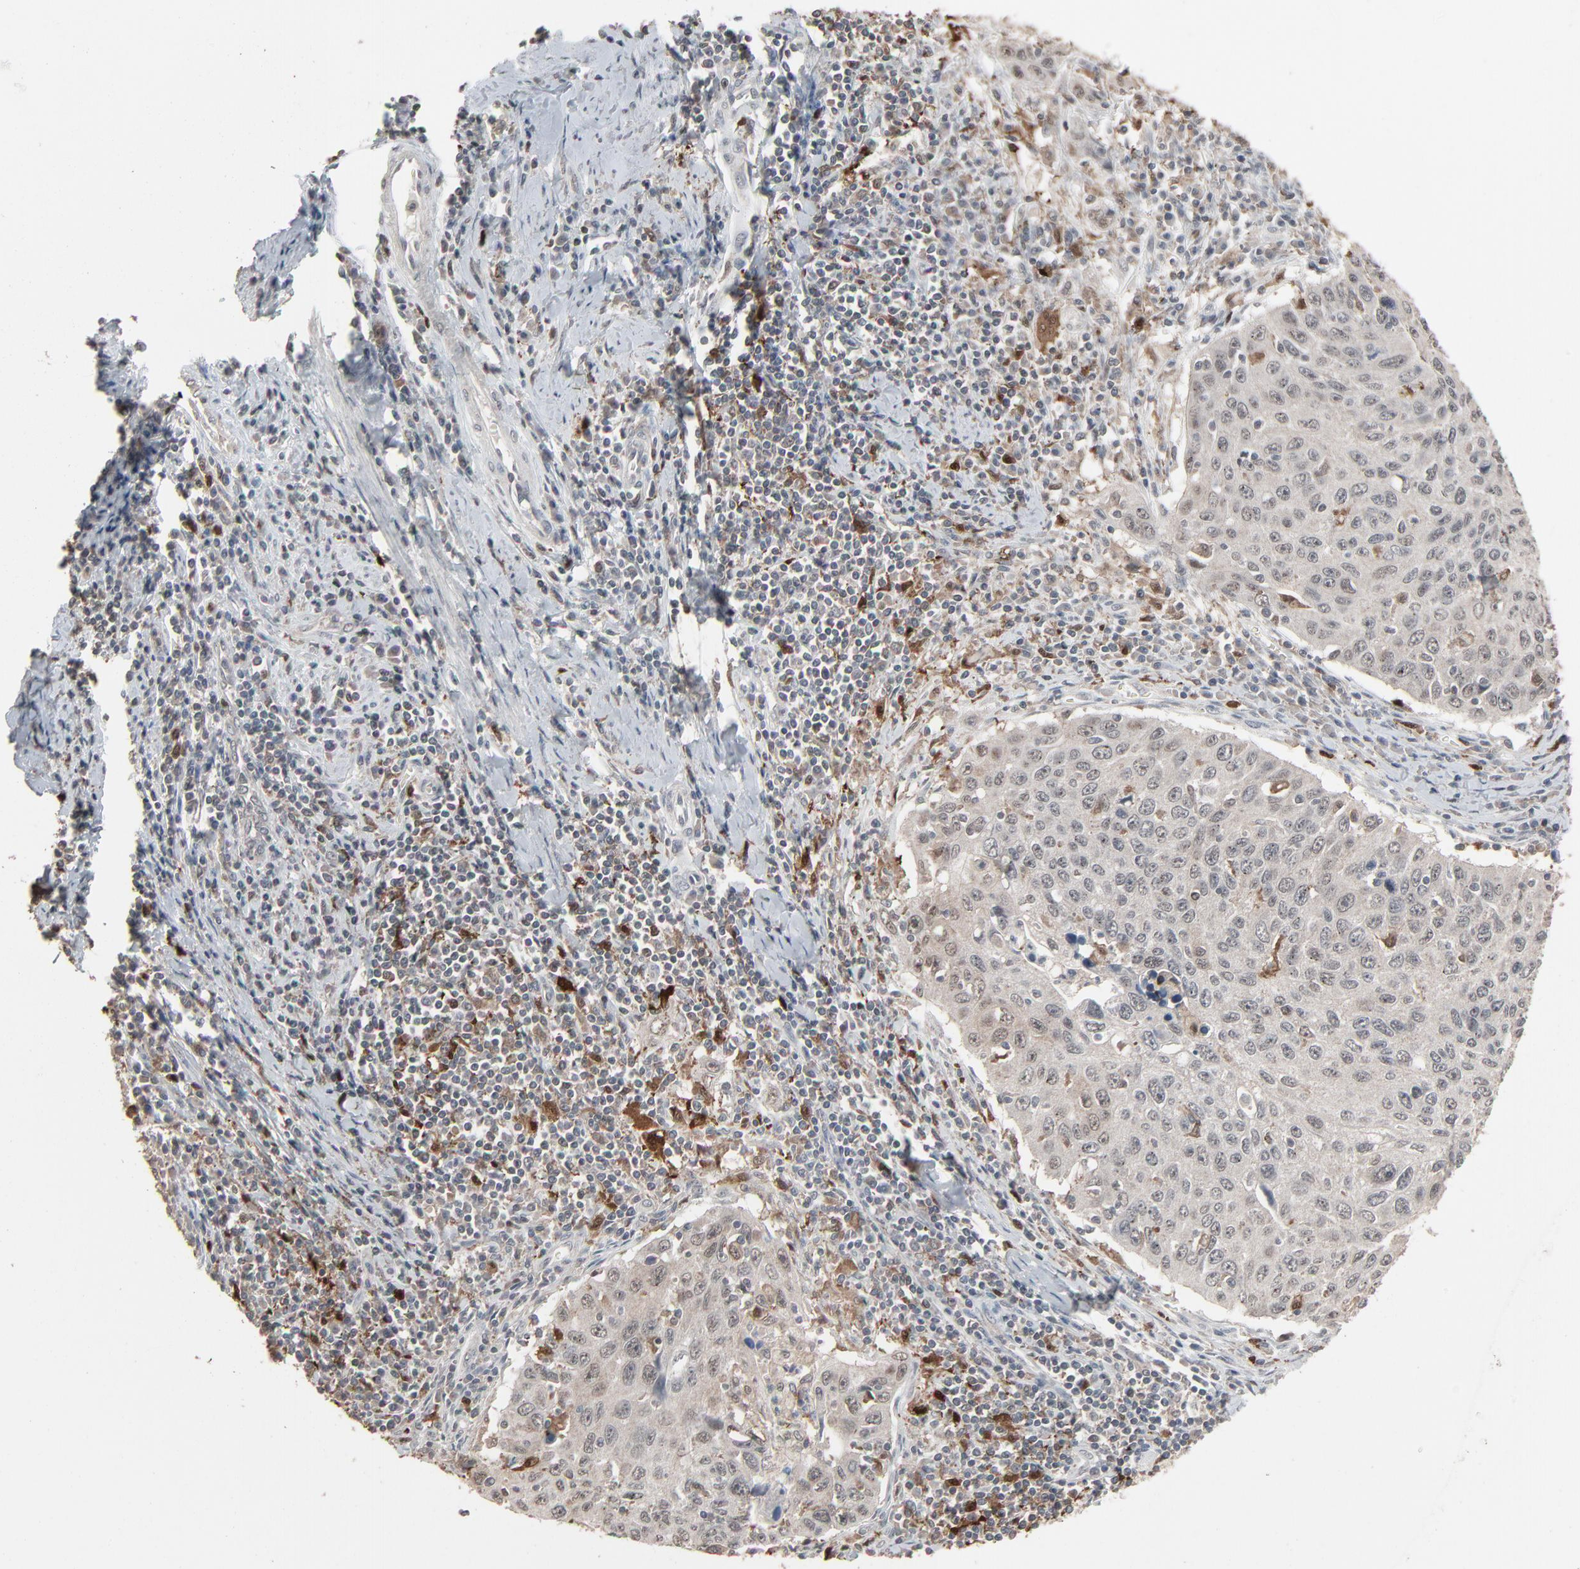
{"staining": {"intensity": "weak", "quantity": ">75%", "location": "cytoplasmic/membranous"}, "tissue": "cervical cancer", "cell_type": "Tumor cells", "image_type": "cancer", "snomed": [{"axis": "morphology", "description": "Squamous cell carcinoma, NOS"}, {"axis": "topography", "description": "Cervix"}], "caption": "Human cervical cancer stained with a brown dye exhibits weak cytoplasmic/membranous positive staining in approximately >75% of tumor cells.", "gene": "DOCK8", "patient": {"sex": "female", "age": 53}}